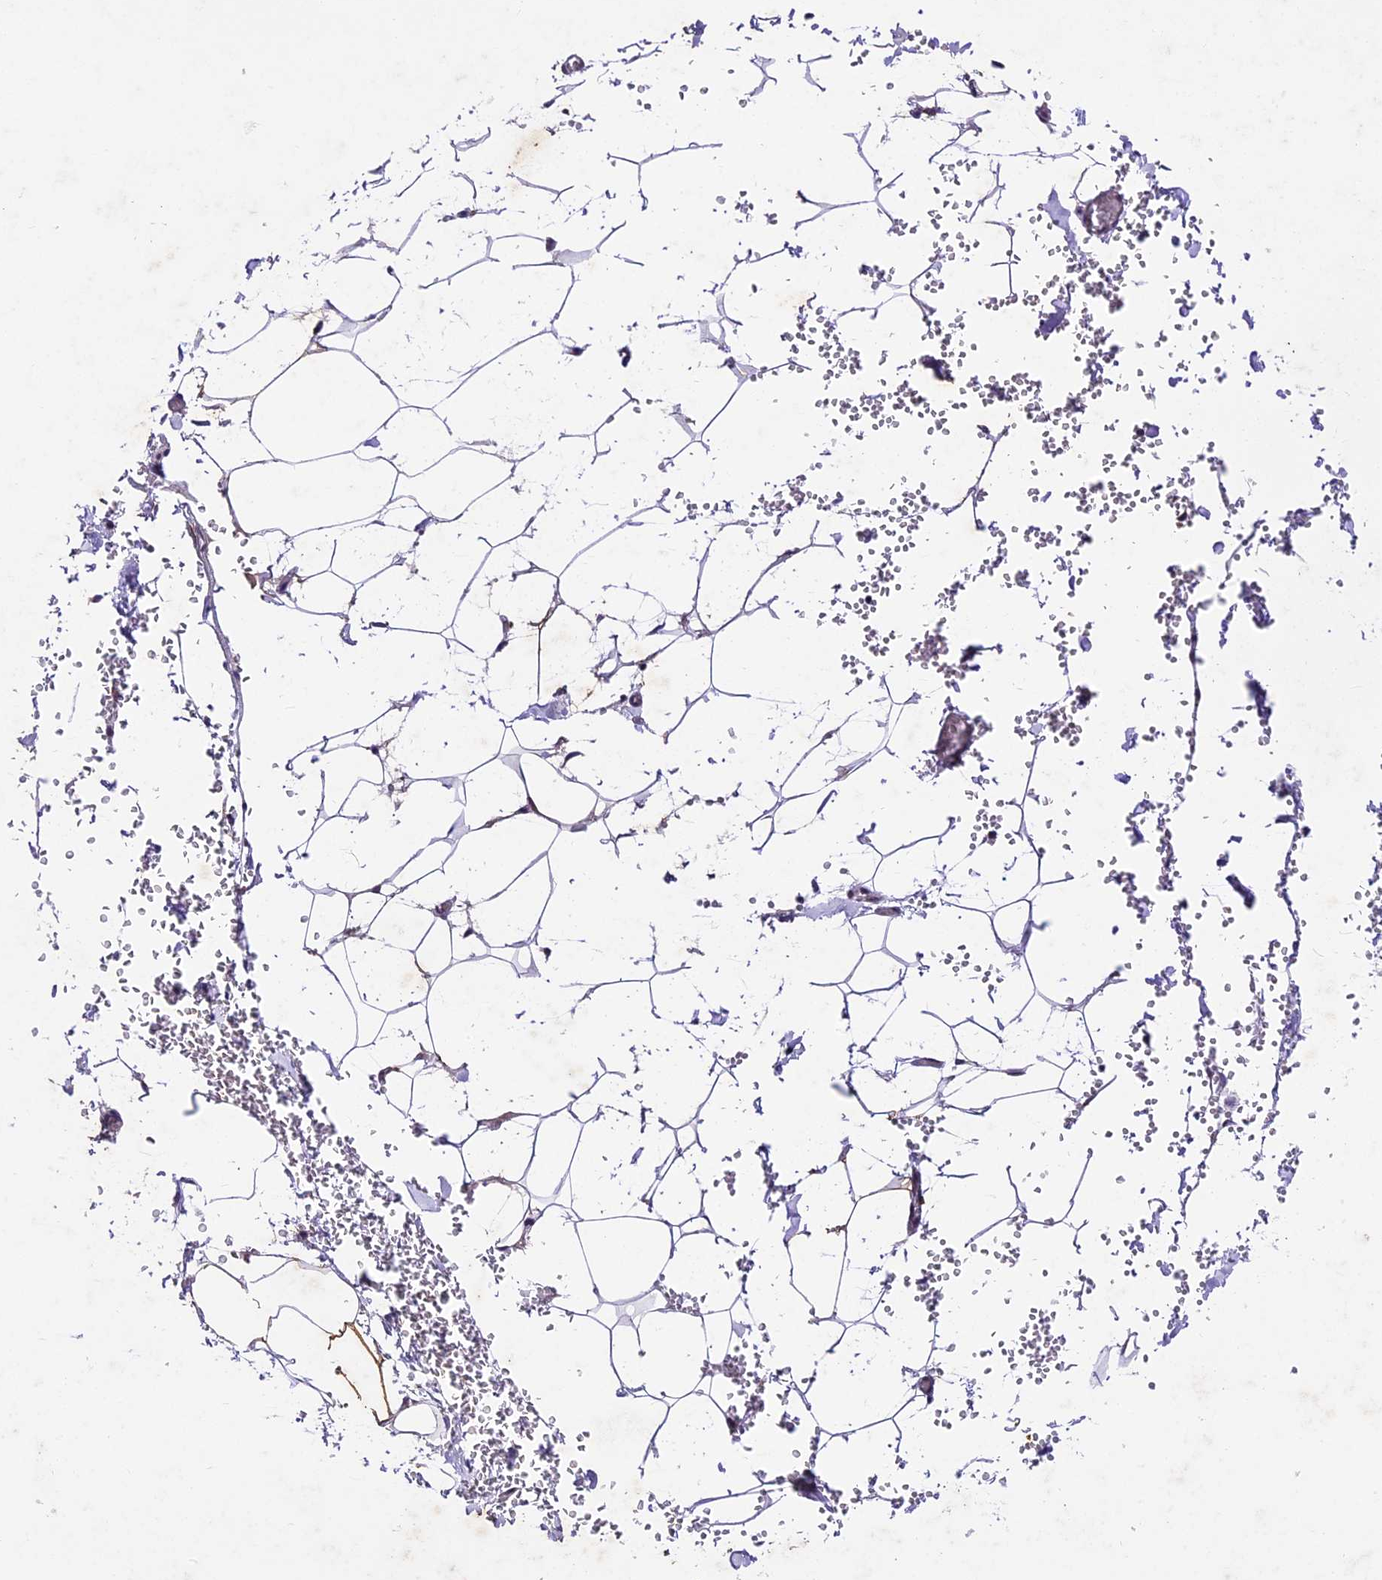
{"staining": {"intensity": "moderate", "quantity": "<25%", "location": "cytoplasmic/membranous"}, "tissue": "adipose tissue", "cell_type": "Adipocytes", "image_type": "normal", "snomed": [{"axis": "morphology", "description": "Normal tissue, NOS"}, {"axis": "topography", "description": "Gallbladder"}, {"axis": "topography", "description": "Peripheral nerve tissue"}], "caption": "Immunohistochemical staining of benign adipose tissue reveals low levels of moderate cytoplasmic/membranous staining in about <25% of adipocytes.", "gene": "IFT140", "patient": {"sex": "male", "age": 38}}